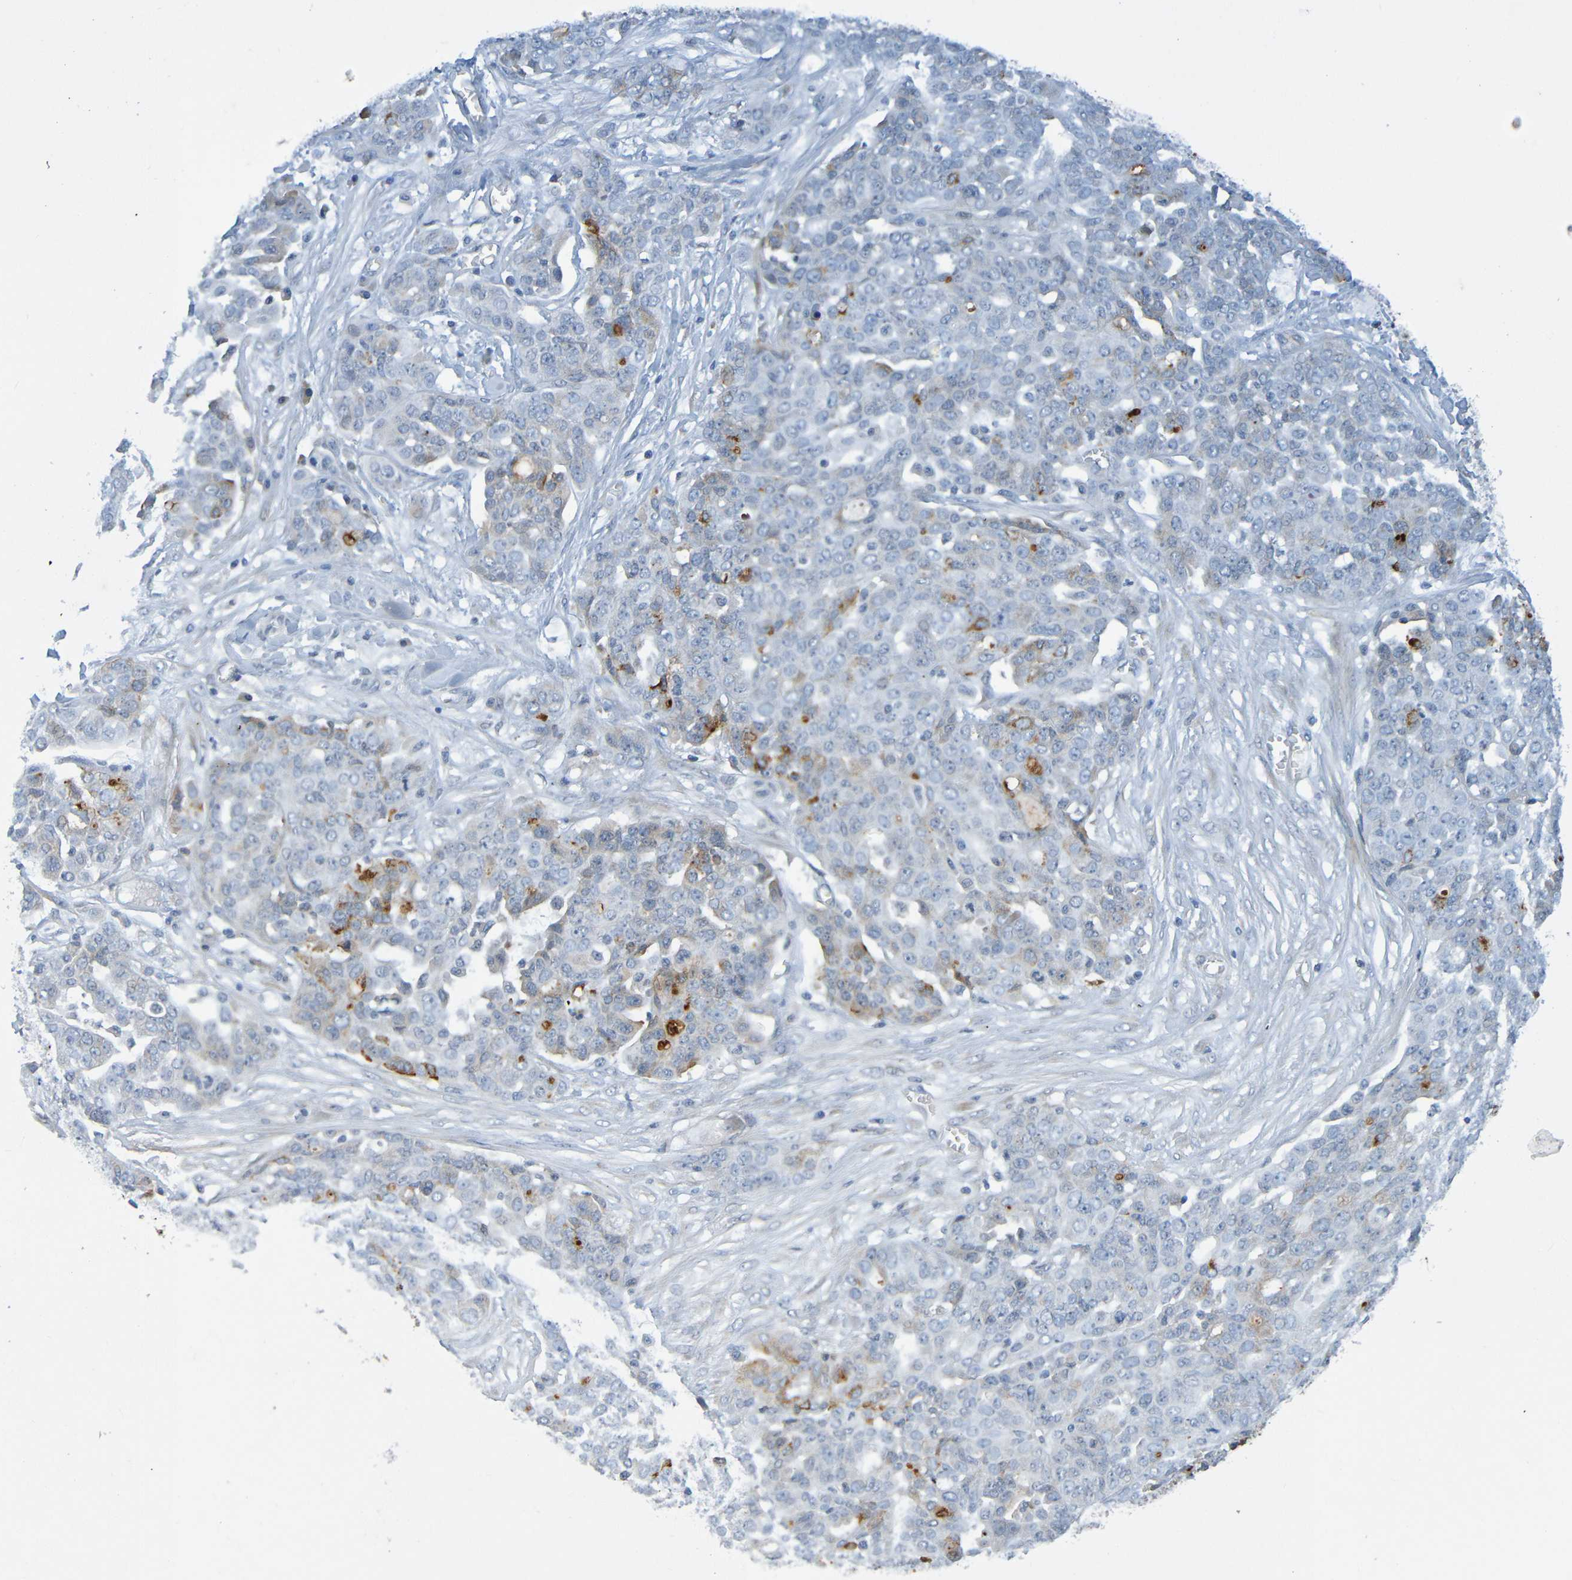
{"staining": {"intensity": "moderate", "quantity": "<25%", "location": "cytoplasmic/membranous"}, "tissue": "ovarian cancer", "cell_type": "Tumor cells", "image_type": "cancer", "snomed": [{"axis": "morphology", "description": "Cystadenocarcinoma, serous, NOS"}, {"axis": "topography", "description": "Soft tissue"}, {"axis": "topography", "description": "Ovary"}], "caption": "Ovarian cancer (serous cystadenocarcinoma) was stained to show a protein in brown. There is low levels of moderate cytoplasmic/membranous staining in about <25% of tumor cells.", "gene": "IL10", "patient": {"sex": "female", "age": 57}}